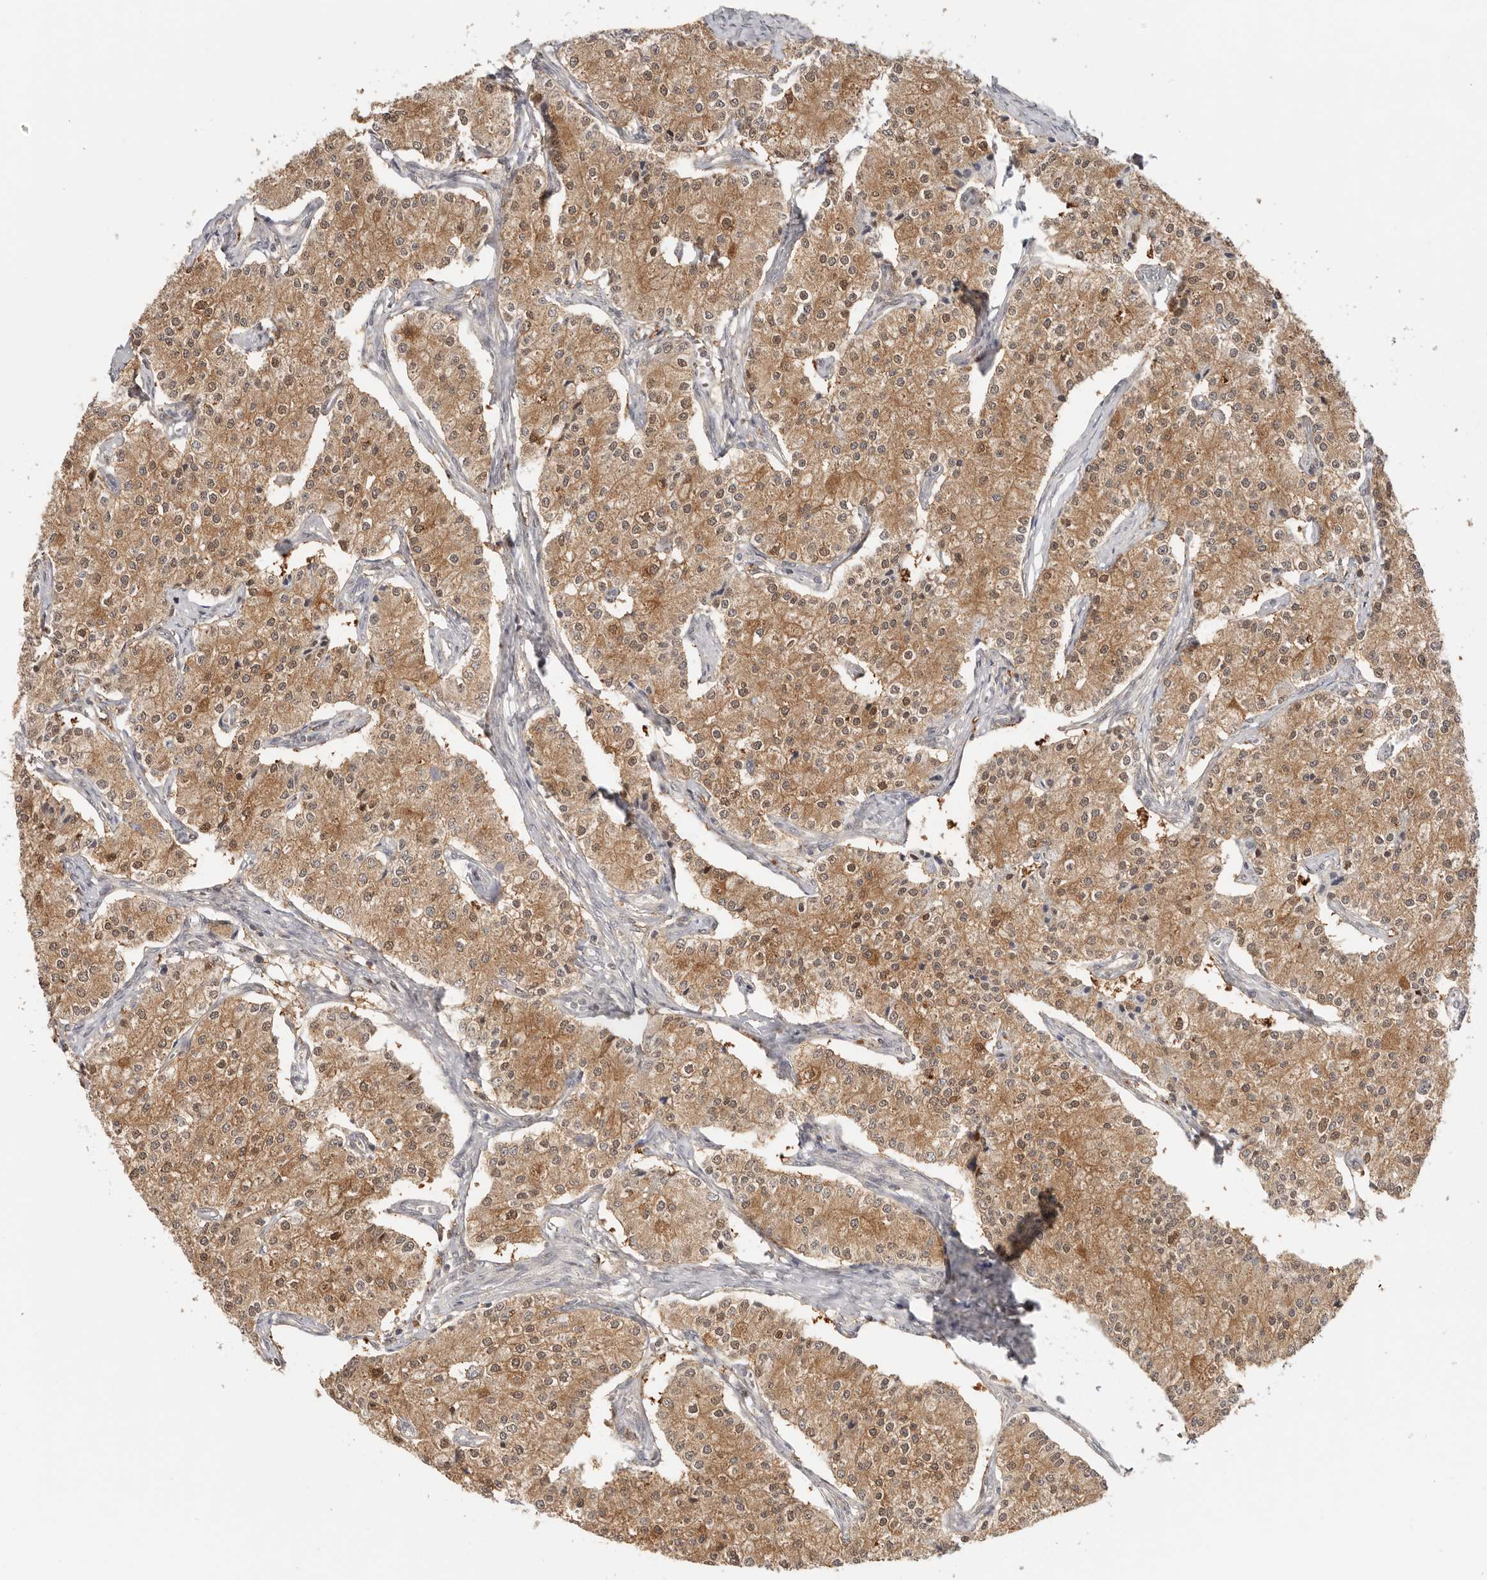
{"staining": {"intensity": "moderate", "quantity": ">75%", "location": "cytoplasmic/membranous,nuclear"}, "tissue": "carcinoid", "cell_type": "Tumor cells", "image_type": "cancer", "snomed": [{"axis": "morphology", "description": "Carcinoid, malignant, NOS"}, {"axis": "topography", "description": "Colon"}], "caption": "Immunohistochemistry histopathology image of human carcinoid stained for a protein (brown), which shows medium levels of moderate cytoplasmic/membranous and nuclear expression in approximately >75% of tumor cells.", "gene": "LARP7", "patient": {"sex": "female", "age": 52}}